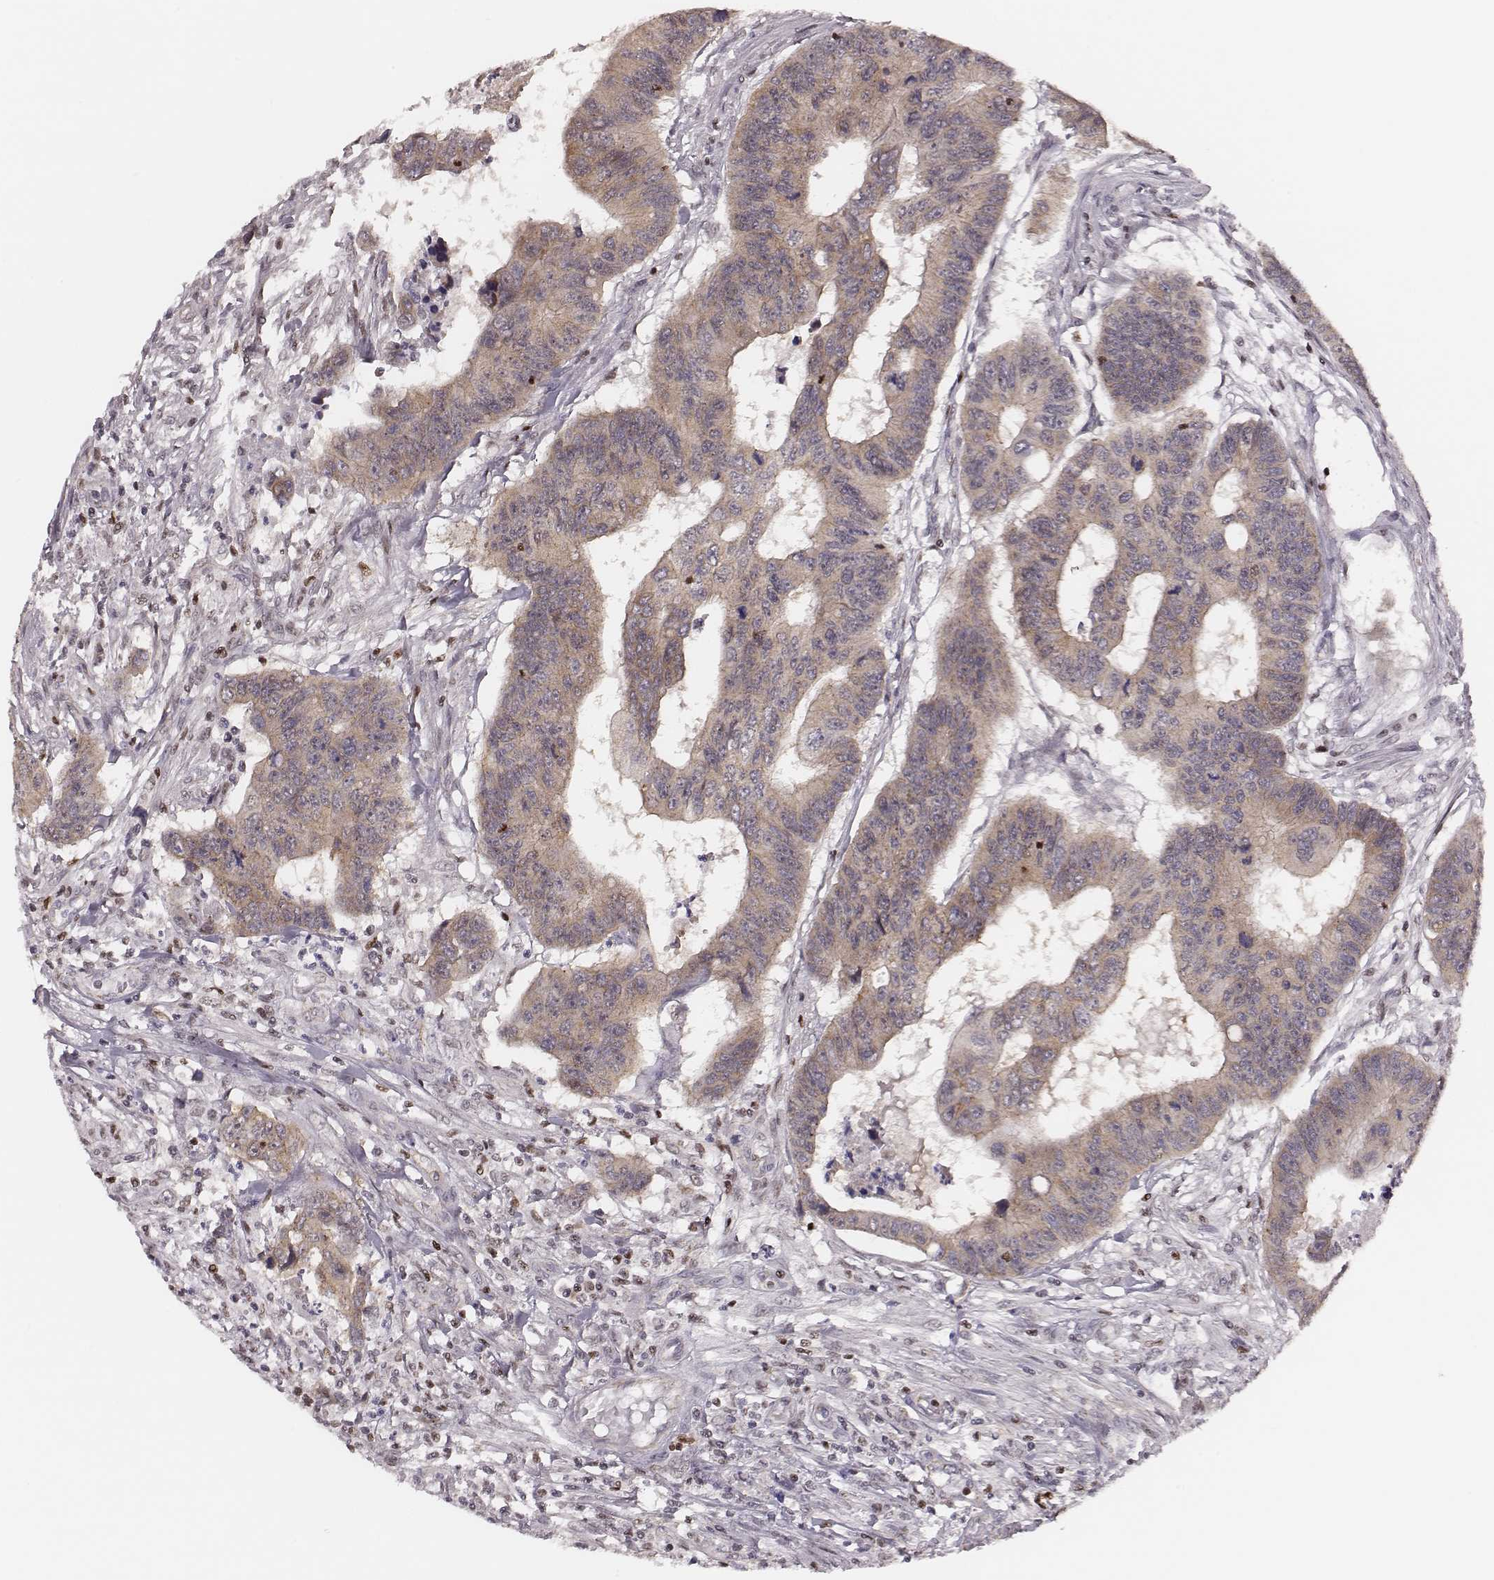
{"staining": {"intensity": "weak", "quantity": ">75%", "location": "cytoplasmic/membranous"}, "tissue": "colorectal cancer", "cell_type": "Tumor cells", "image_type": "cancer", "snomed": [{"axis": "morphology", "description": "Adenocarcinoma, NOS"}, {"axis": "topography", "description": "Rectum"}], "caption": "This photomicrograph demonstrates adenocarcinoma (colorectal) stained with immunohistochemistry (IHC) to label a protein in brown. The cytoplasmic/membranous of tumor cells show weak positivity for the protein. Nuclei are counter-stained blue.", "gene": "WDR59", "patient": {"sex": "female", "age": 85}}